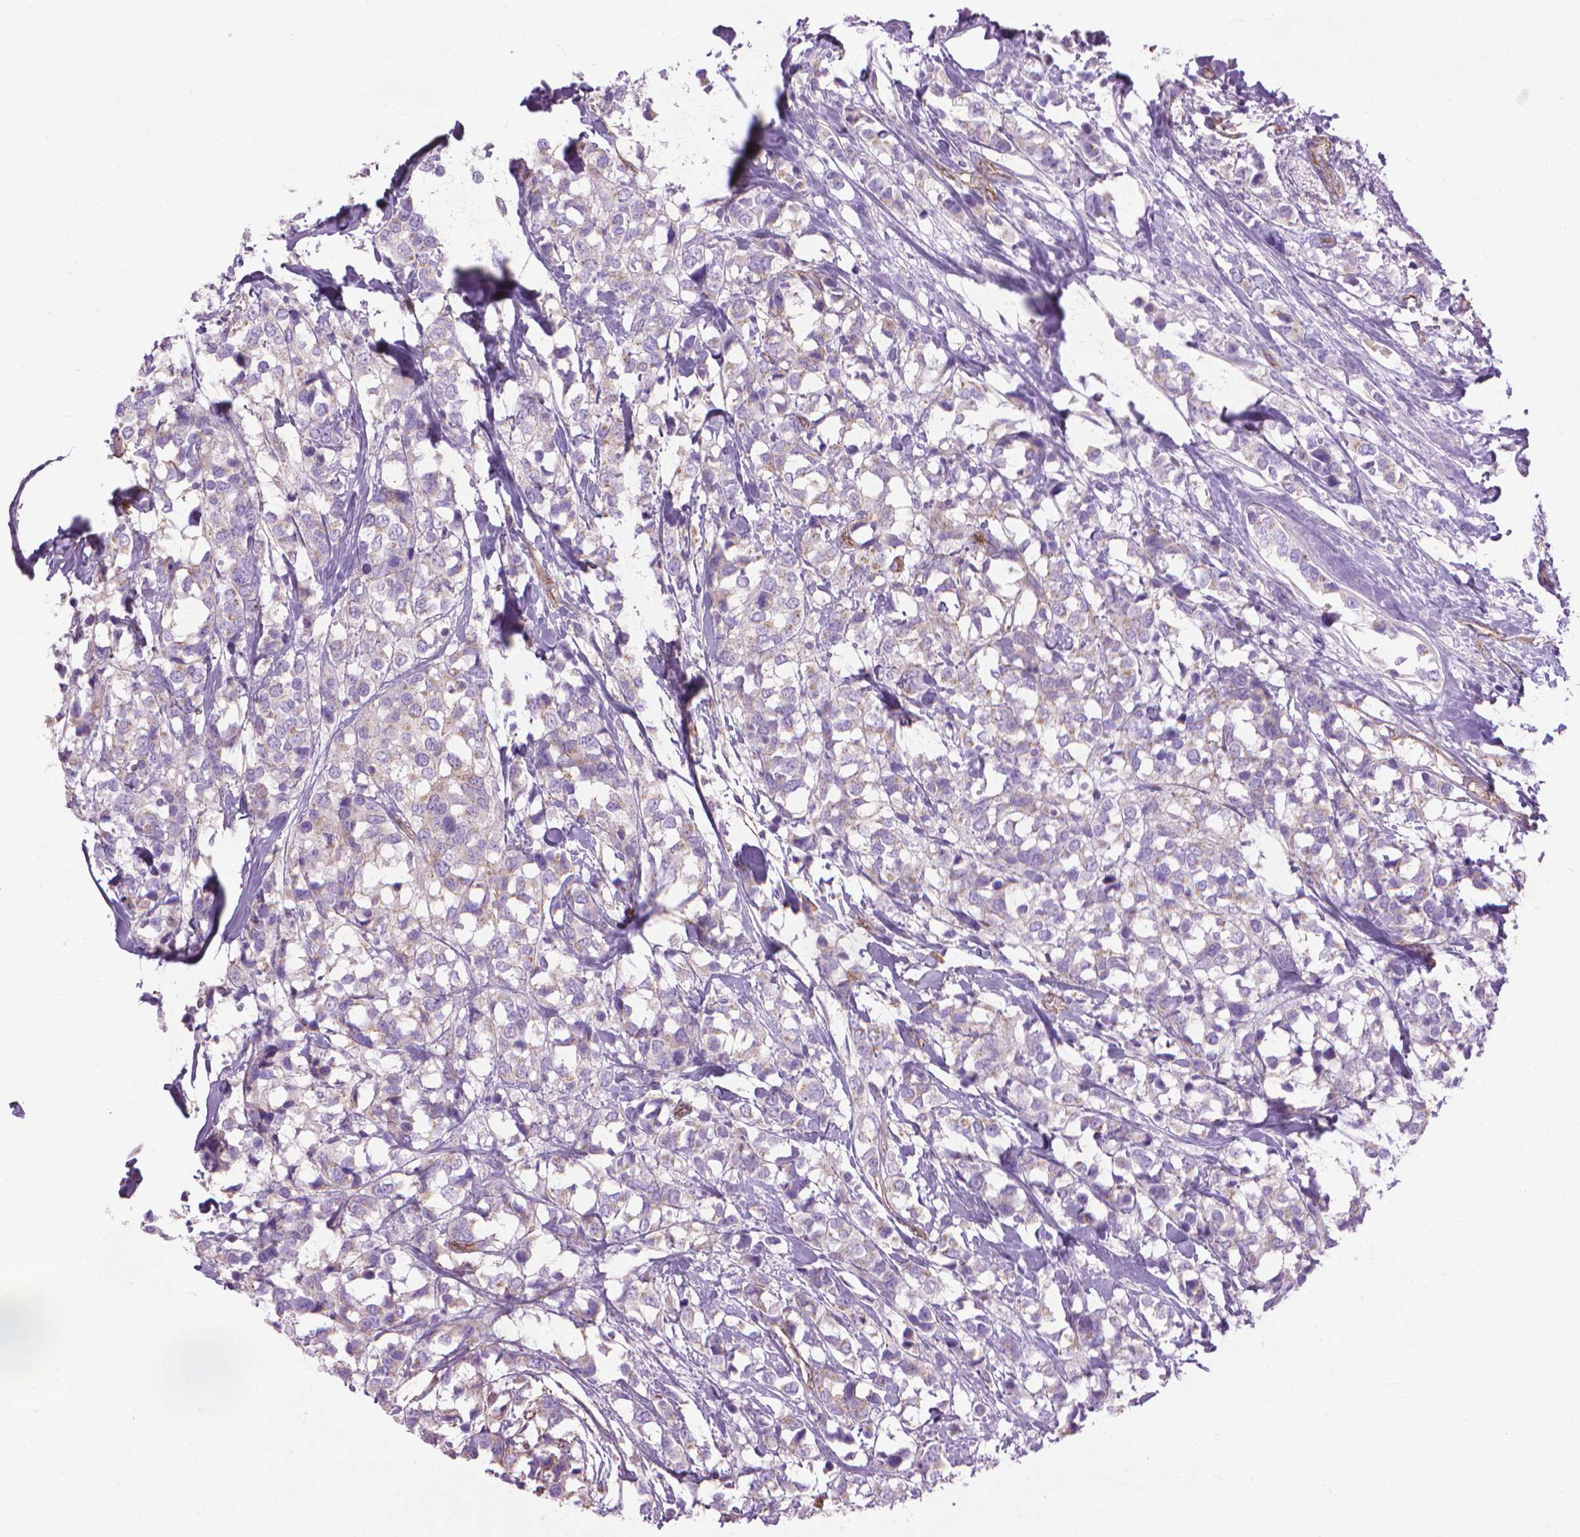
{"staining": {"intensity": "negative", "quantity": "none", "location": "none"}, "tissue": "breast cancer", "cell_type": "Tumor cells", "image_type": "cancer", "snomed": [{"axis": "morphology", "description": "Lobular carcinoma"}, {"axis": "topography", "description": "Breast"}], "caption": "There is no significant expression in tumor cells of breast cancer.", "gene": "TENT5A", "patient": {"sex": "female", "age": 59}}